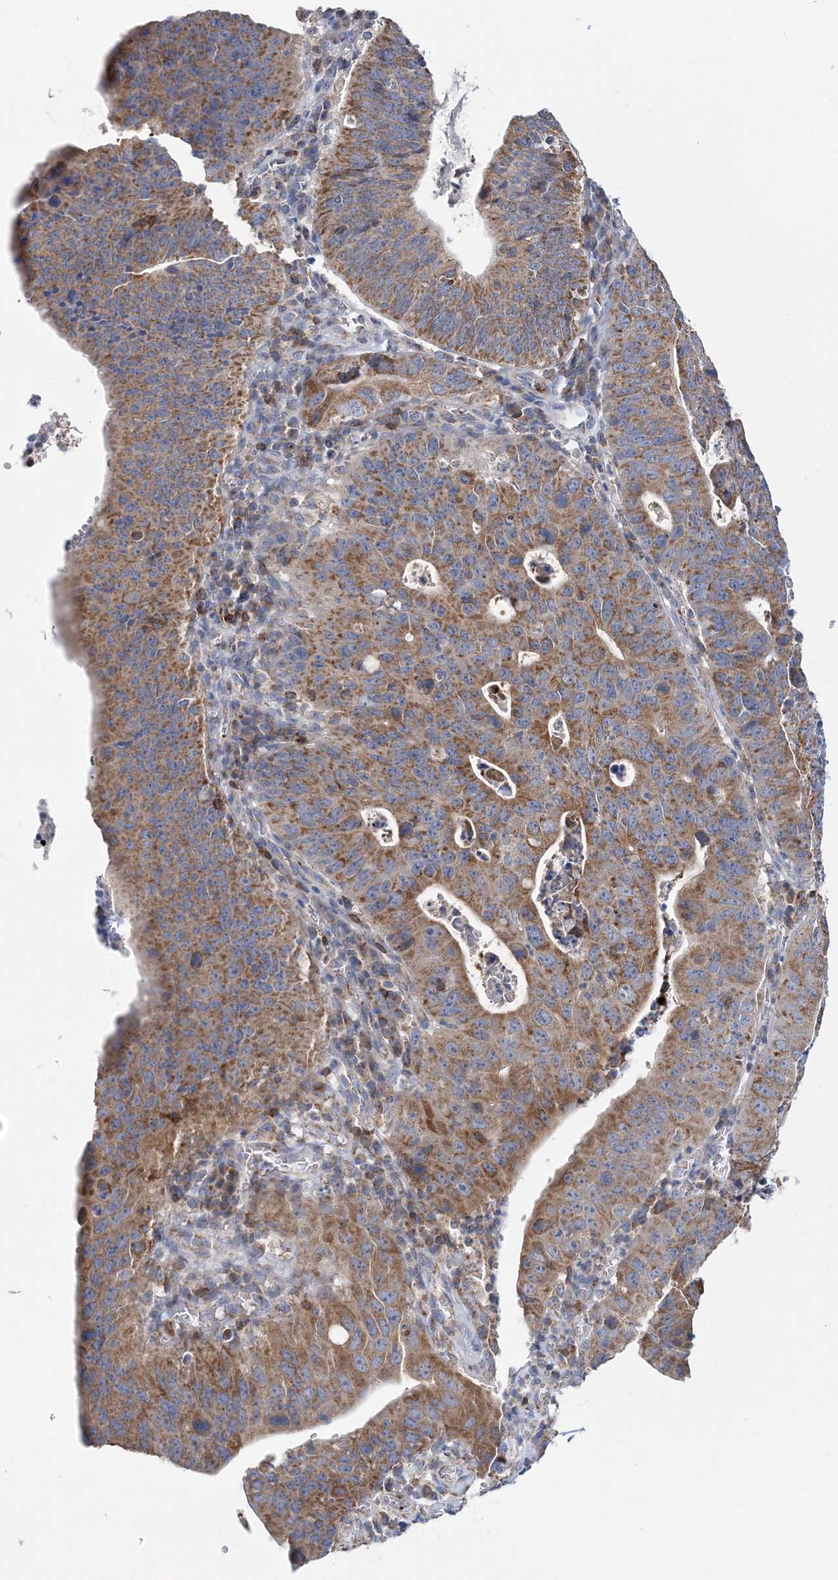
{"staining": {"intensity": "moderate", "quantity": ">75%", "location": "cytoplasmic/membranous"}, "tissue": "stomach cancer", "cell_type": "Tumor cells", "image_type": "cancer", "snomed": [{"axis": "morphology", "description": "Adenocarcinoma, NOS"}, {"axis": "topography", "description": "Stomach"}], "caption": "Immunohistochemical staining of human stomach cancer displays medium levels of moderate cytoplasmic/membranous protein expression in approximately >75% of tumor cells. Nuclei are stained in blue.", "gene": "TTC32", "patient": {"sex": "male", "age": 59}}